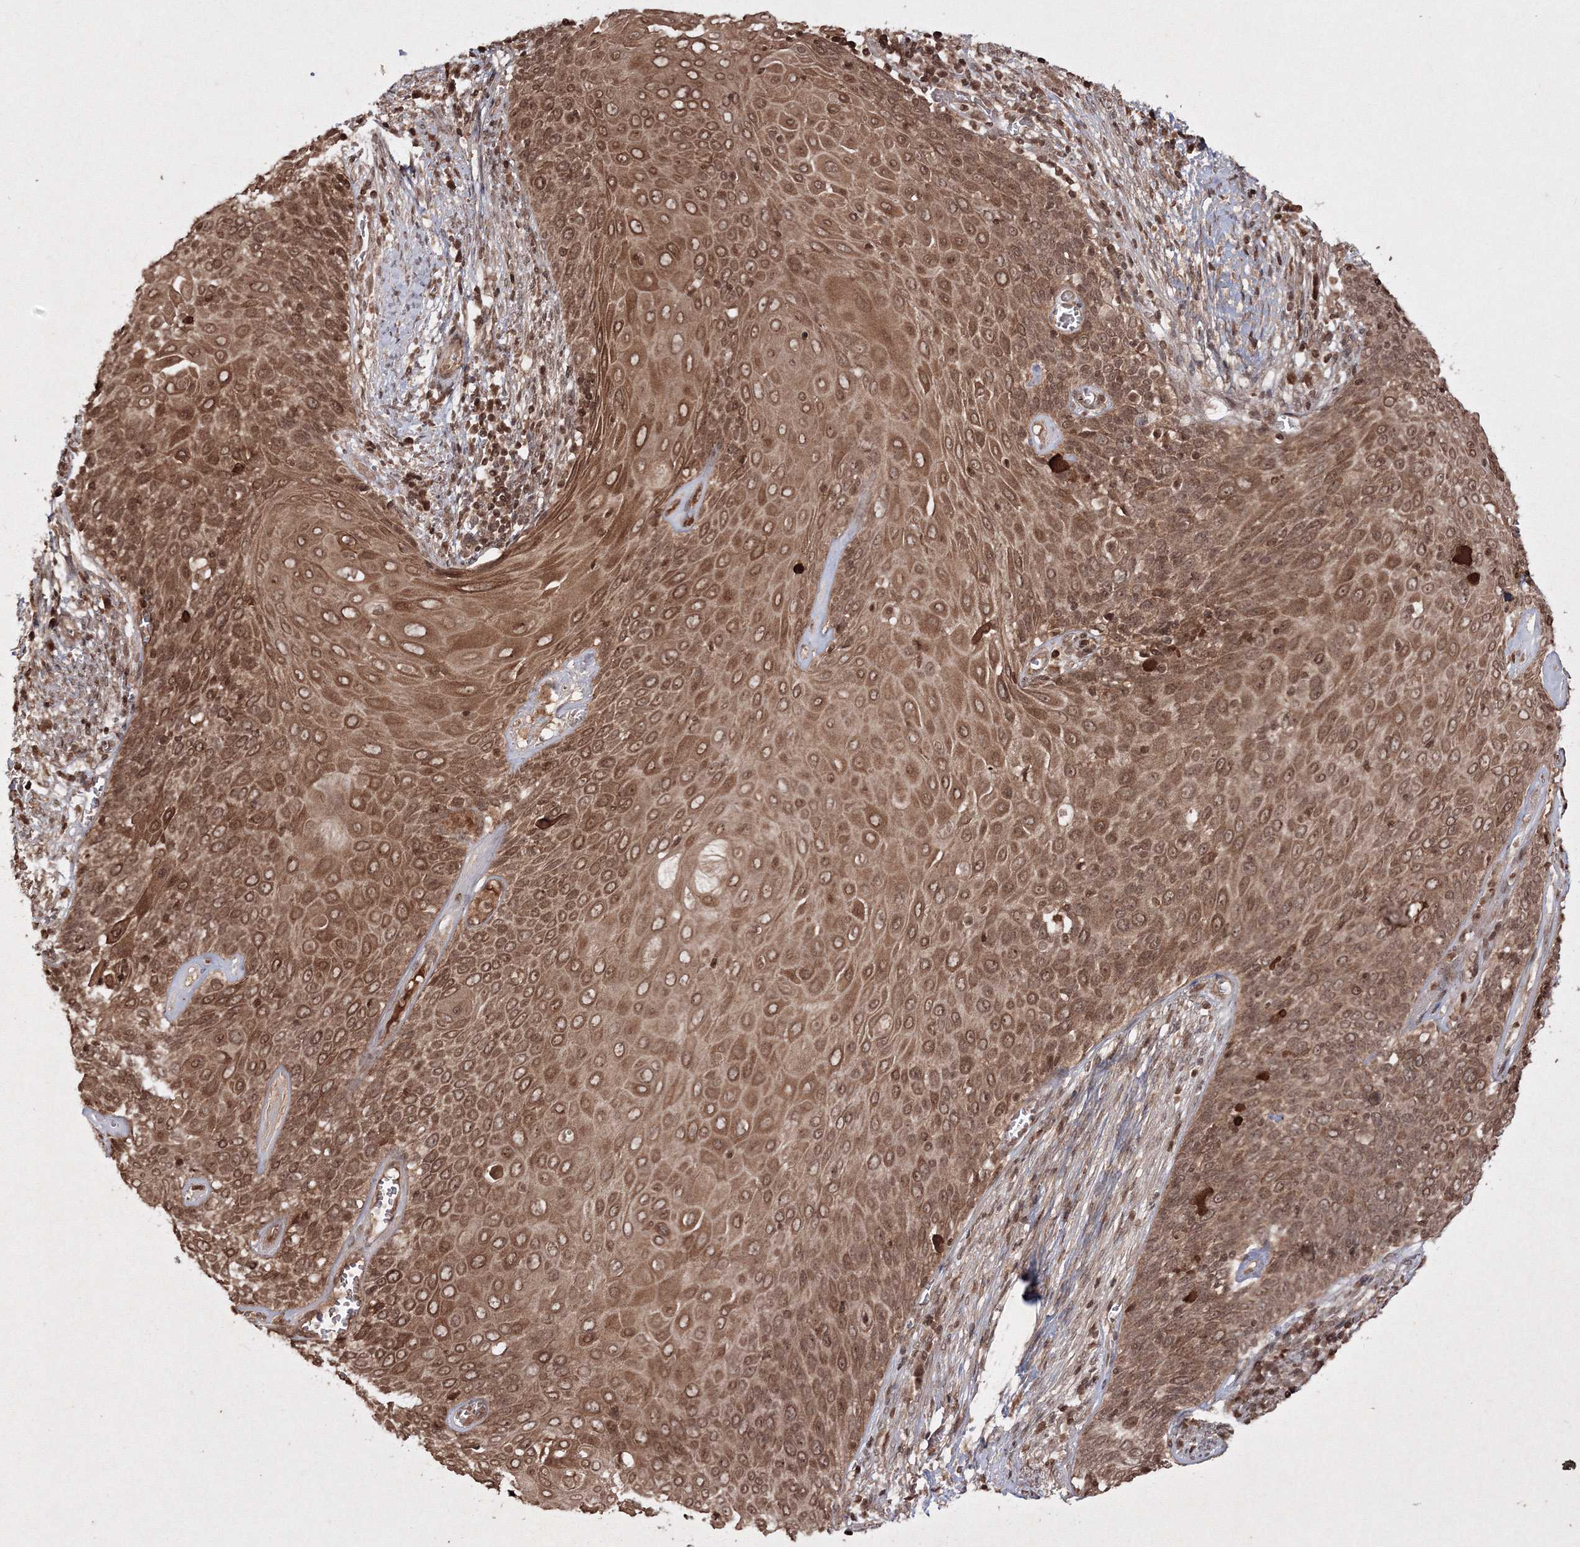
{"staining": {"intensity": "strong", "quantity": ">75%", "location": "cytoplasmic/membranous,nuclear"}, "tissue": "cervical cancer", "cell_type": "Tumor cells", "image_type": "cancer", "snomed": [{"axis": "morphology", "description": "Squamous cell carcinoma, NOS"}, {"axis": "topography", "description": "Cervix"}], "caption": "Cervical cancer (squamous cell carcinoma) stained for a protein (brown) reveals strong cytoplasmic/membranous and nuclear positive positivity in approximately >75% of tumor cells.", "gene": "PEX13", "patient": {"sex": "female", "age": 39}}